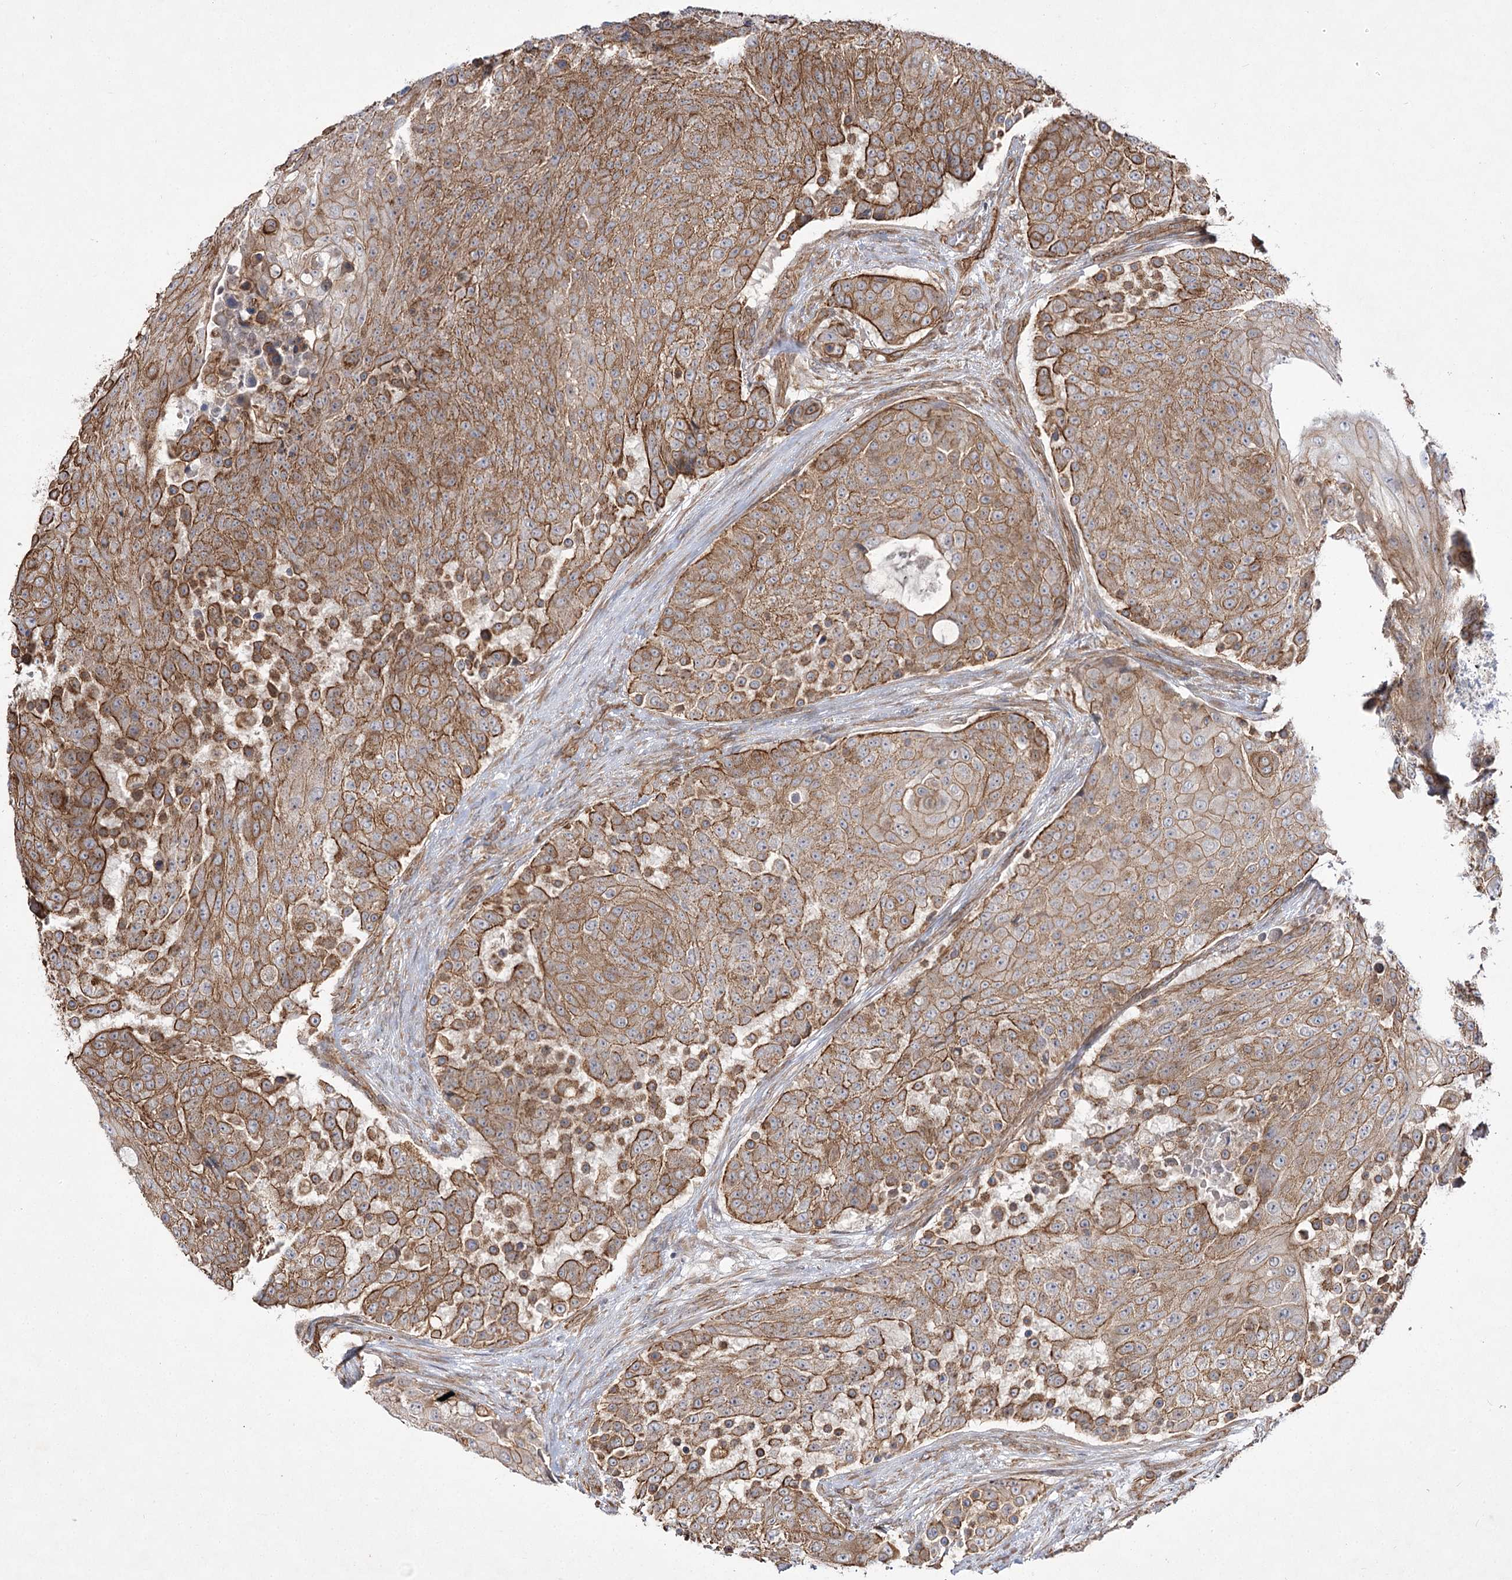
{"staining": {"intensity": "moderate", "quantity": ">75%", "location": "cytoplasmic/membranous"}, "tissue": "urothelial cancer", "cell_type": "Tumor cells", "image_type": "cancer", "snomed": [{"axis": "morphology", "description": "Urothelial carcinoma, High grade"}, {"axis": "topography", "description": "Urinary bladder"}], "caption": "A micrograph showing moderate cytoplasmic/membranous positivity in approximately >75% of tumor cells in urothelial cancer, as visualized by brown immunohistochemical staining.", "gene": "SH3BP5L", "patient": {"sex": "female", "age": 63}}